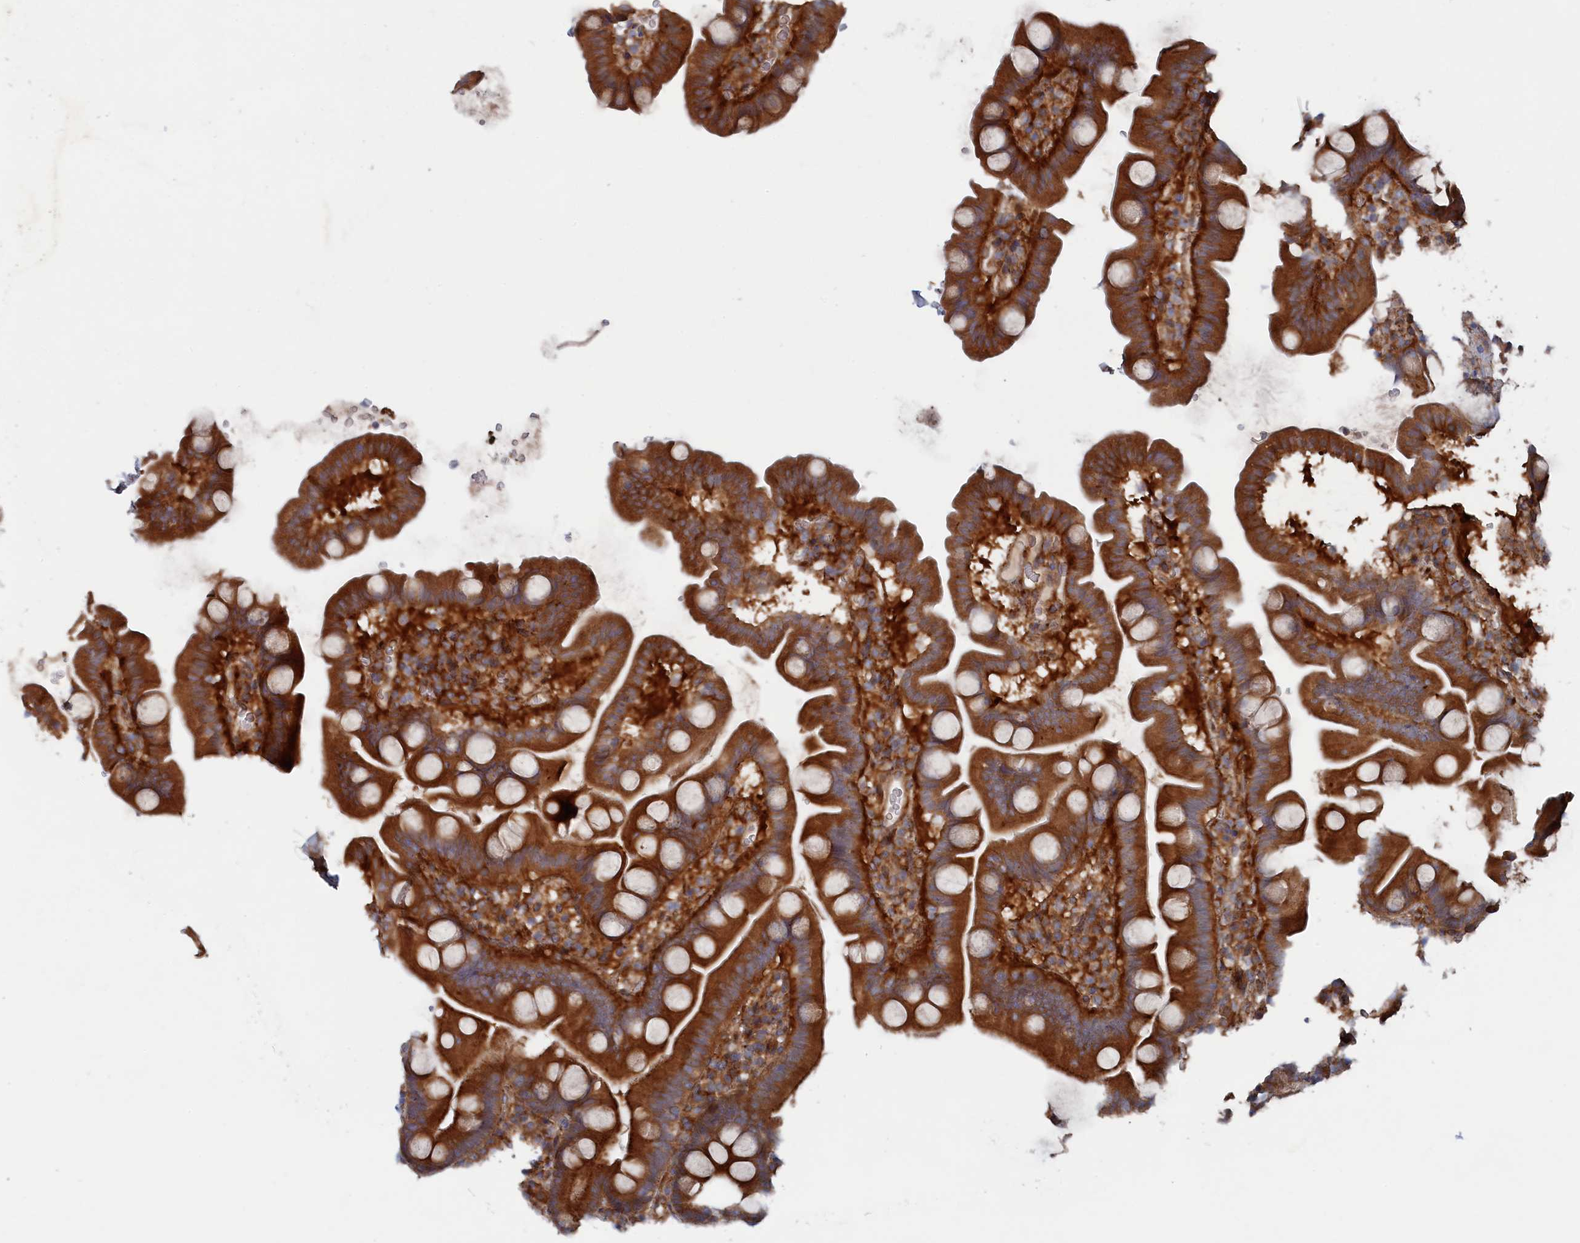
{"staining": {"intensity": "strong", "quantity": ">75%", "location": "cytoplasmic/membranous"}, "tissue": "small intestine", "cell_type": "Glandular cells", "image_type": "normal", "snomed": [{"axis": "morphology", "description": "Normal tissue, NOS"}, {"axis": "topography", "description": "Small intestine"}], "caption": "This is a micrograph of immunohistochemistry (IHC) staining of unremarkable small intestine, which shows strong expression in the cytoplasmic/membranous of glandular cells.", "gene": "TMEM196", "patient": {"sex": "female", "age": 68}}